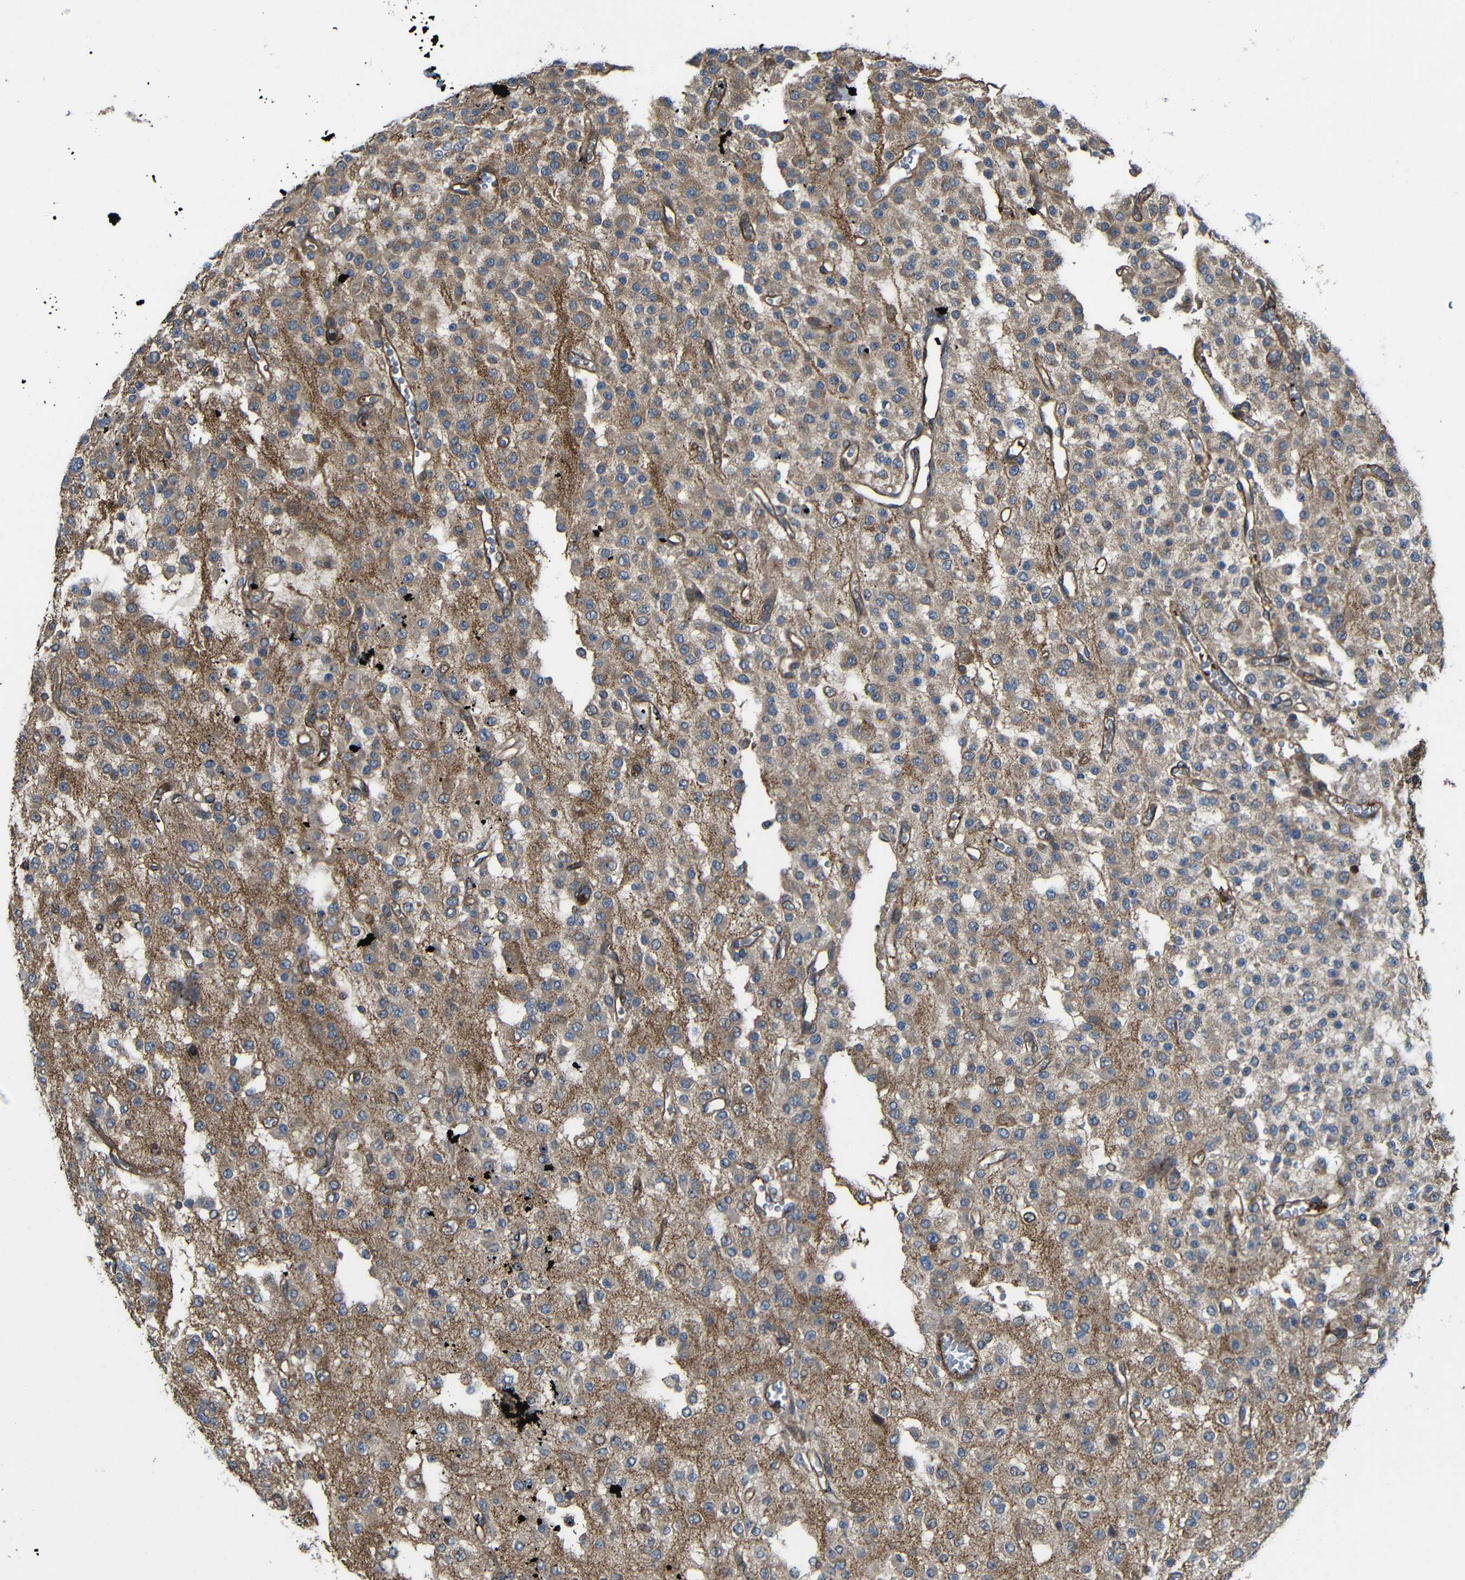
{"staining": {"intensity": "weak", "quantity": "25%-75%", "location": "cytoplasmic/membranous"}, "tissue": "glioma", "cell_type": "Tumor cells", "image_type": "cancer", "snomed": [{"axis": "morphology", "description": "Glioma, malignant, Low grade"}, {"axis": "topography", "description": "Brain"}], "caption": "Immunohistochemical staining of human glioma displays low levels of weak cytoplasmic/membranous positivity in approximately 25%-75% of tumor cells.", "gene": "PTCH1", "patient": {"sex": "male", "age": 38}}